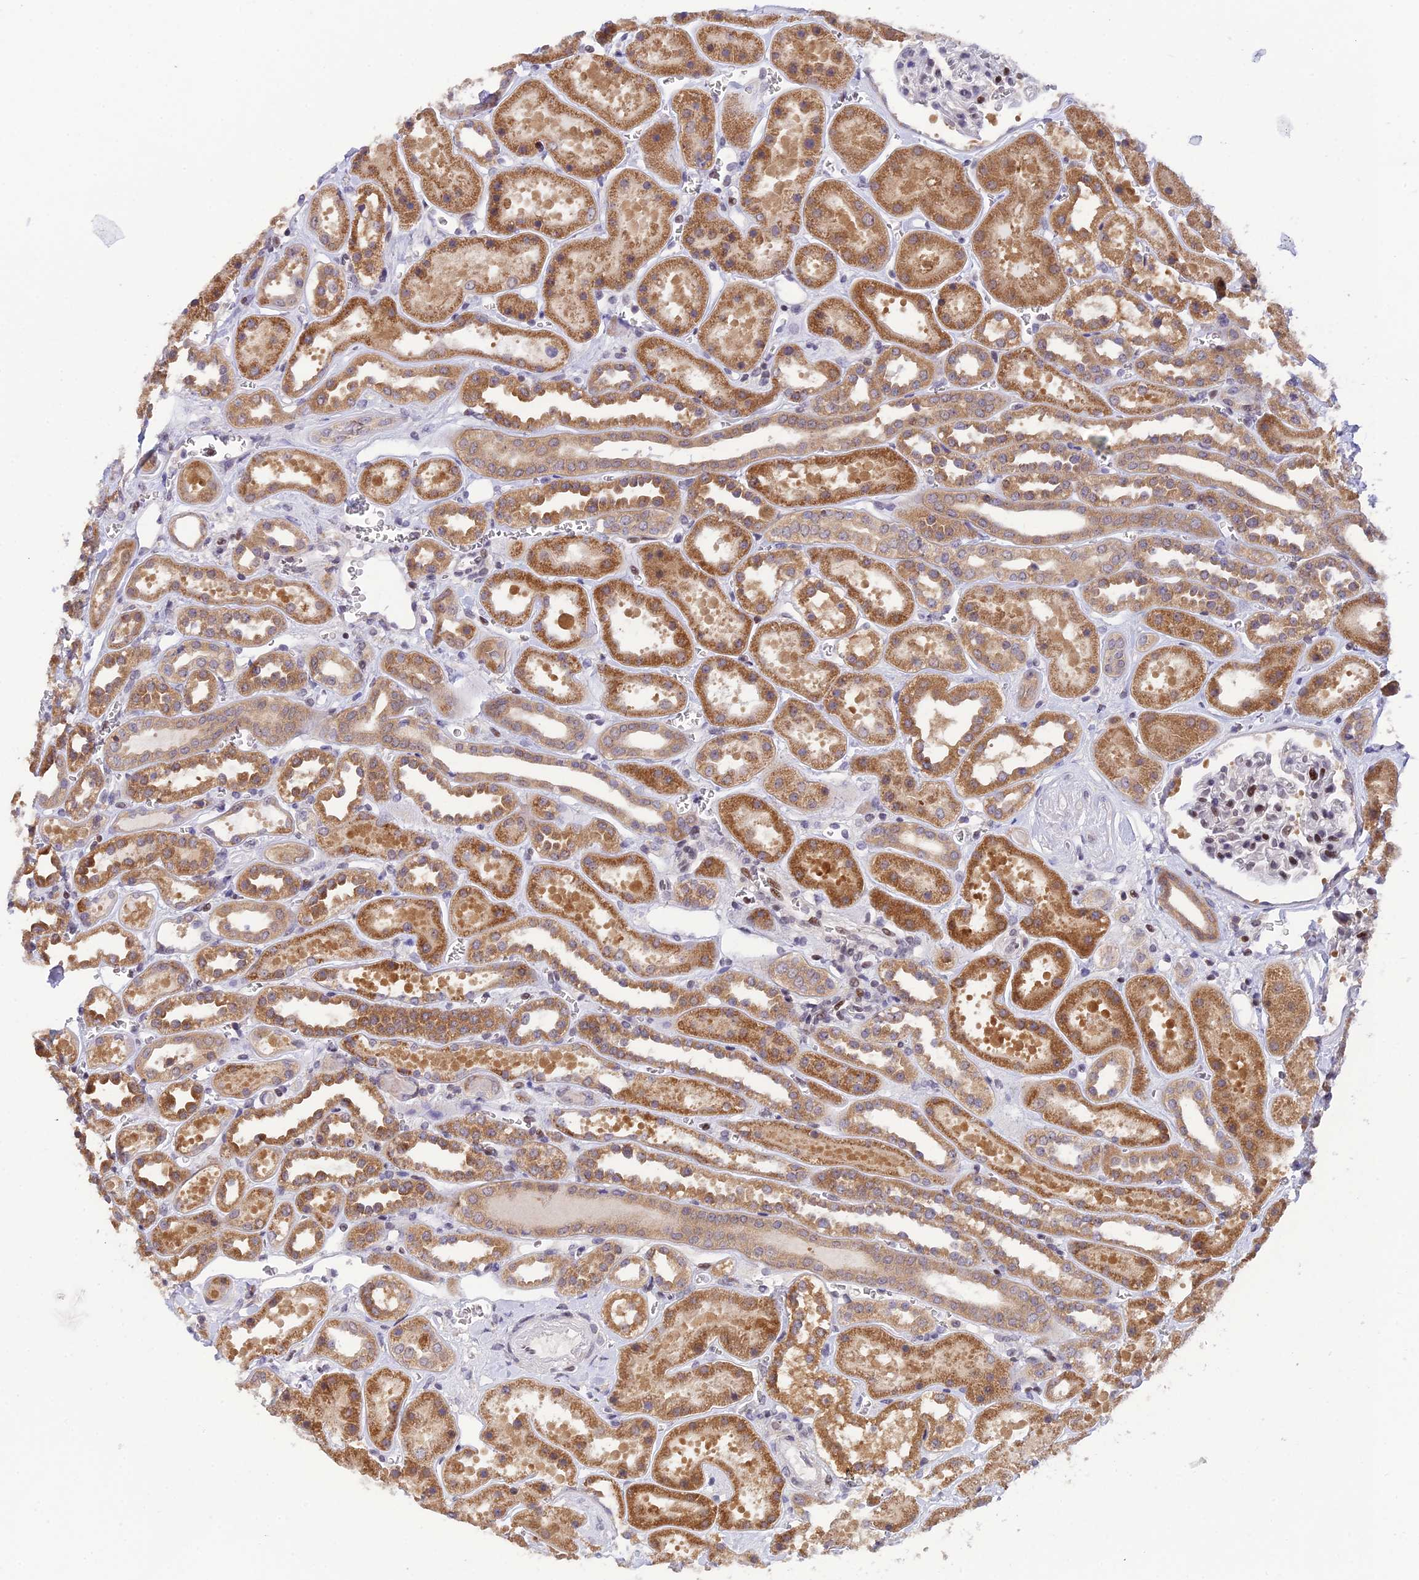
{"staining": {"intensity": "moderate", "quantity": "25%-75%", "location": "nuclear"}, "tissue": "kidney", "cell_type": "Cells in glomeruli", "image_type": "normal", "snomed": [{"axis": "morphology", "description": "Normal tissue, NOS"}, {"axis": "topography", "description": "Kidney"}], "caption": "An image of kidney stained for a protein demonstrates moderate nuclear brown staining in cells in glomeruli. (DAB = brown stain, brightfield microscopy at high magnification).", "gene": "ELOA2", "patient": {"sex": "female", "age": 41}}